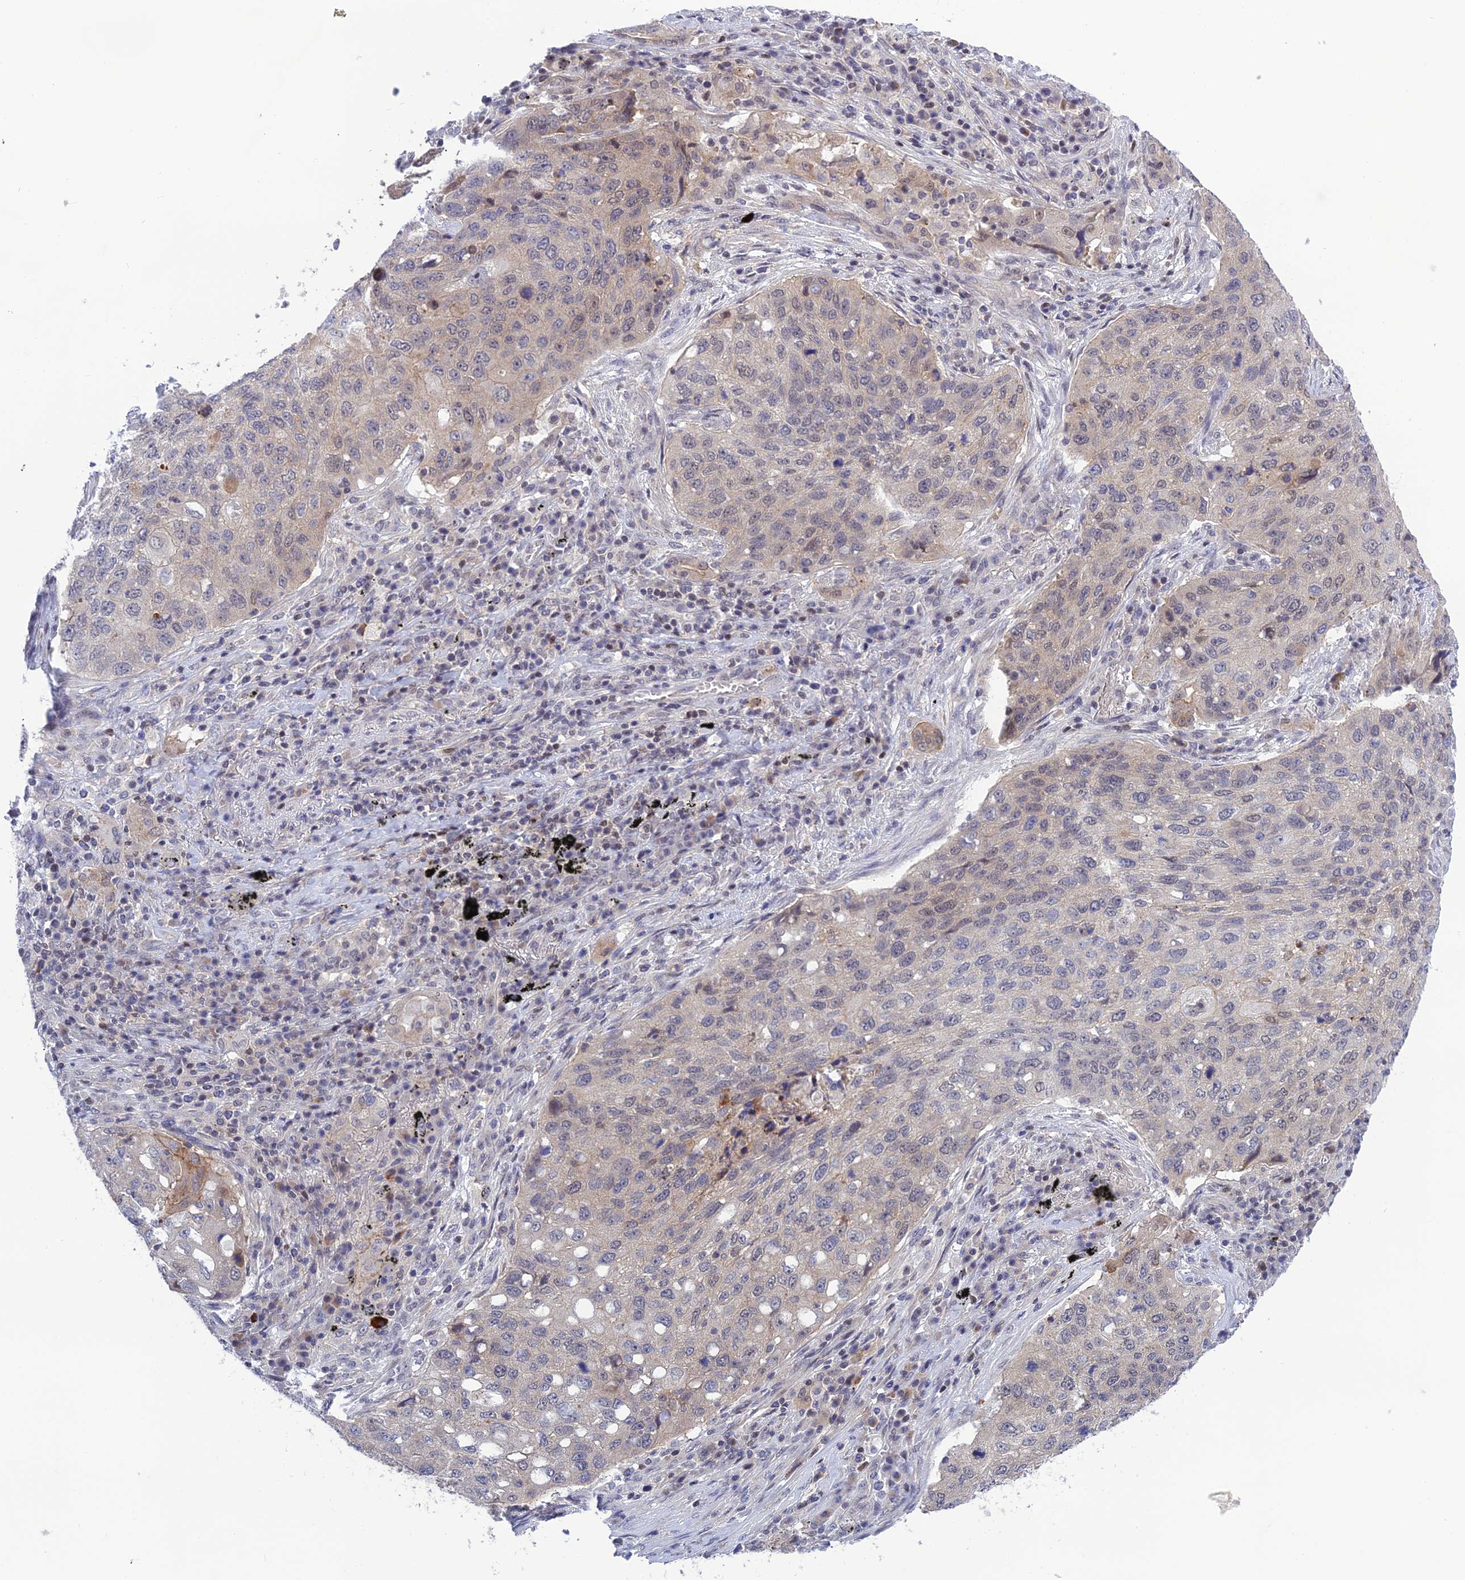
{"staining": {"intensity": "negative", "quantity": "none", "location": "none"}, "tissue": "lung cancer", "cell_type": "Tumor cells", "image_type": "cancer", "snomed": [{"axis": "morphology", "description": "Squamous cell carcinoma, NOS"}, {"axis": "topography", "description": "Lung"}], "caption": "Tumor cells are negative for brown protein staining in lung squamous cell carcinoma.", "gene": "TCEA1", "patient": {"sex": "female", "age": 63}}